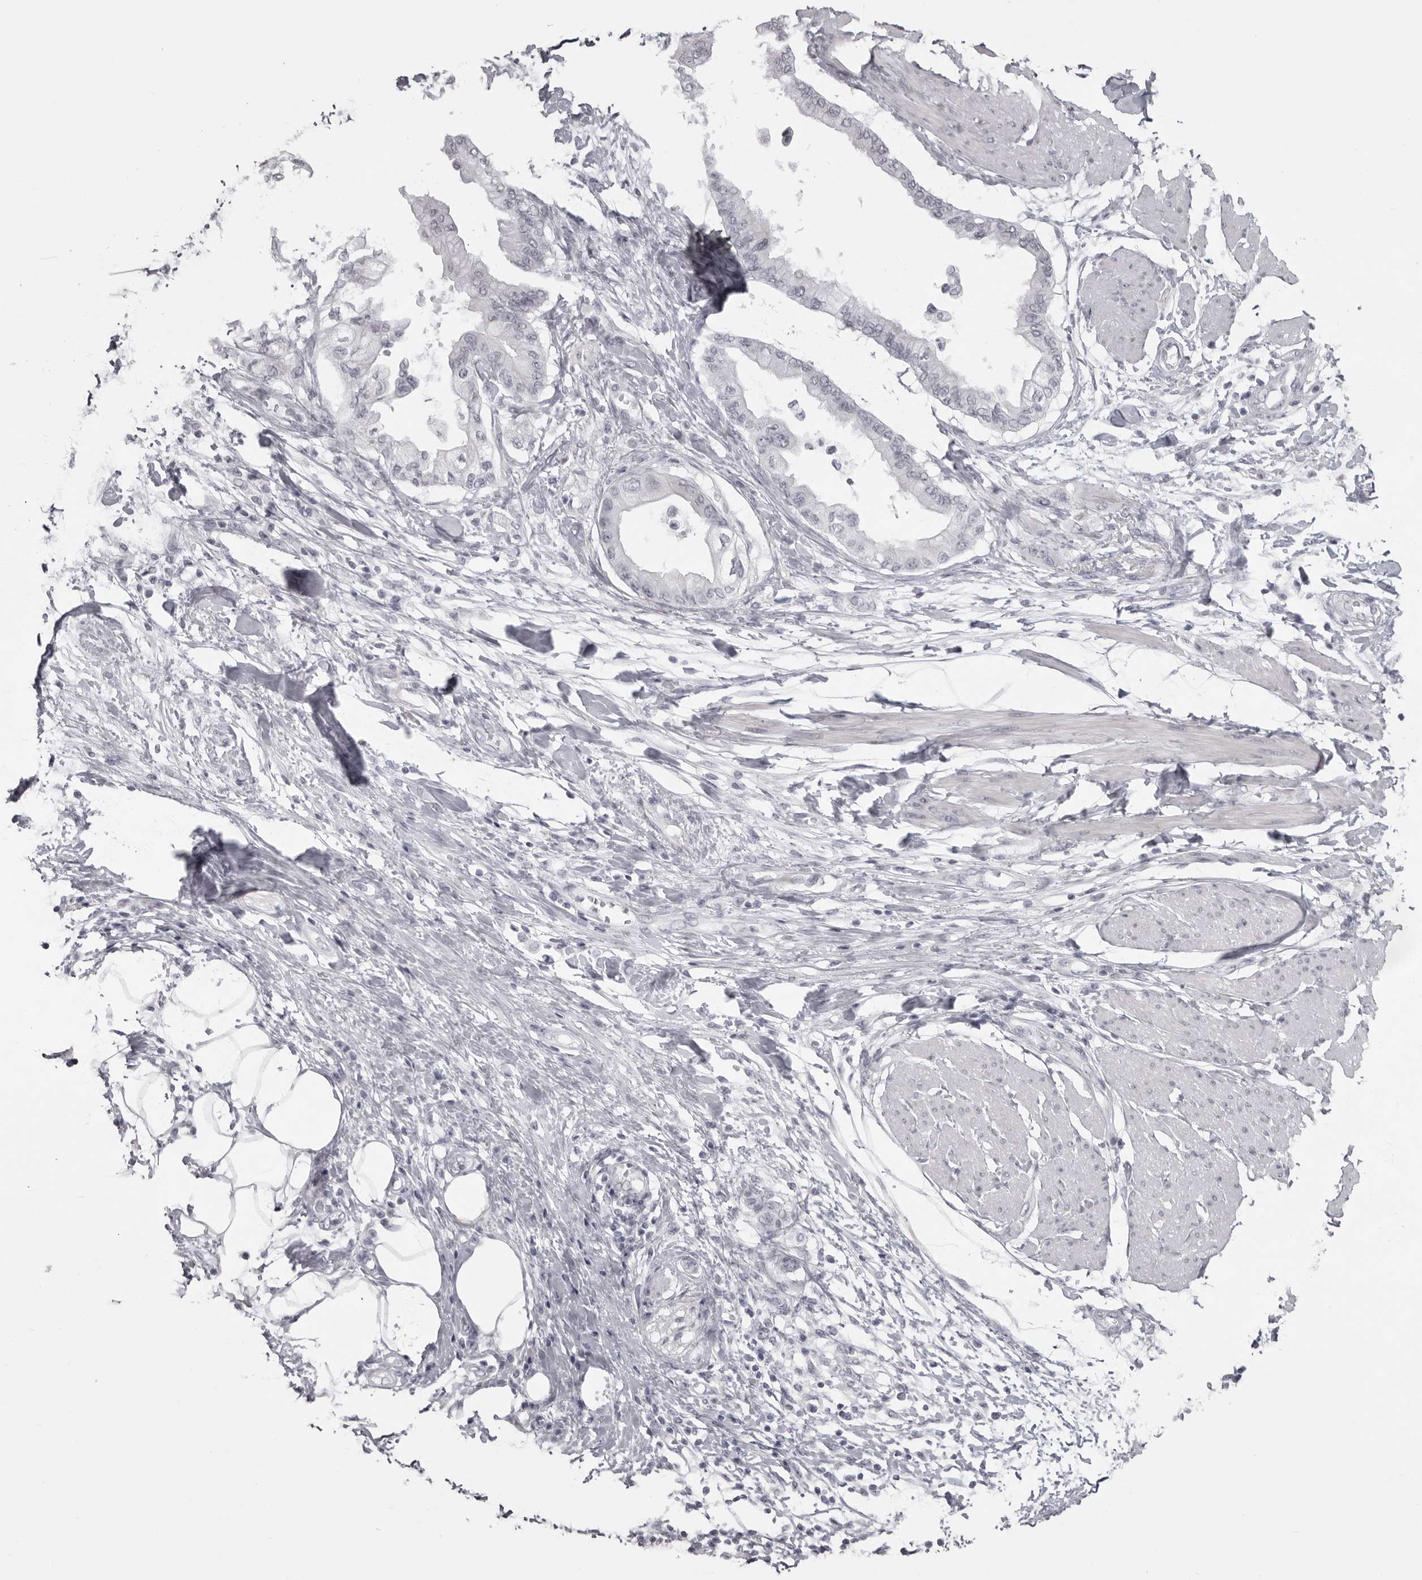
{"staining": {"intensity": "negative", "quantity": "none", "location": "none"}, "tissue": "pancreatic cancer", "cell_type": "Tumor cells", "image_type": "cancer", "snomed": [{"axis": "morphology", "description": "Normal tissue, NOS"}, {"axis": "morphology", "description": "Adenocarcinoma, NOS"}, {"axis": "topography", "description": "Pancreas"}, {"axis": "topography", "description": "Duodenum"}], "caption": "IHC micrograph of neoplastic tissue: human pancreatic adenocarcinoma stained with DAB displays no significant protein staining in tumor cells.", "gene": "NUDT18", "patient": {"sex": "female", "age": 60}}